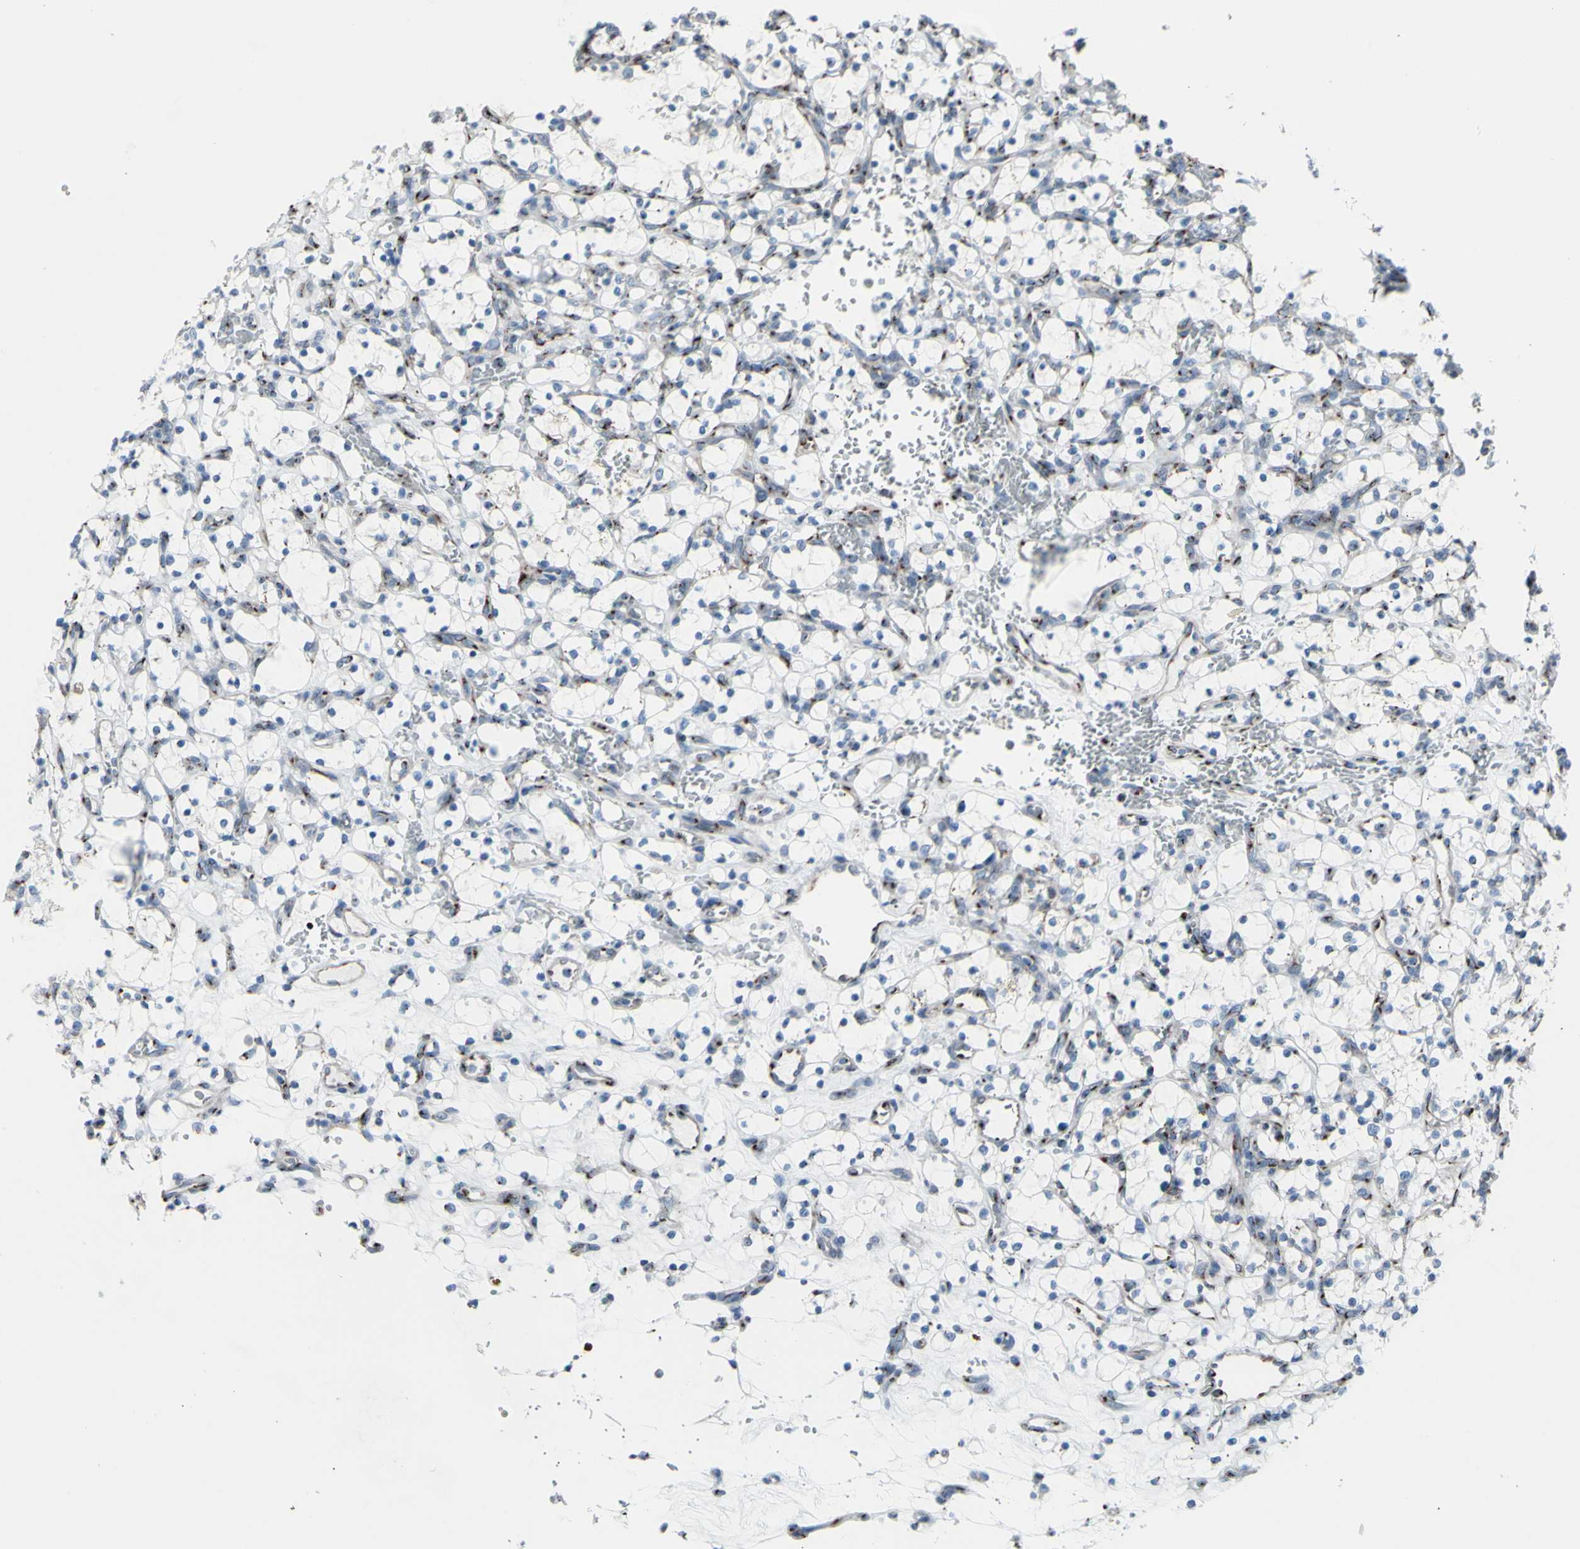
{"staining": {"intensity": "negative", "quantity": "none", "location": "none"}, "tissue": "renal cancer", "cell_type": "Tumor cells", "image_type": "cancer", "snomed": [{"axis": "morphology", "description": "Adenocarcinoma, NOS"}, {"axis": "topography", "description": "Kidney"}], "caption": "A high-resolution histopathology image shows immunohistochemistry (IHC) staining of adenocarcinoma (renal), which displays no significant positivity in tumor cells.", "gene": "GLG1", "patient": {"sex": "female", "age": 69}}